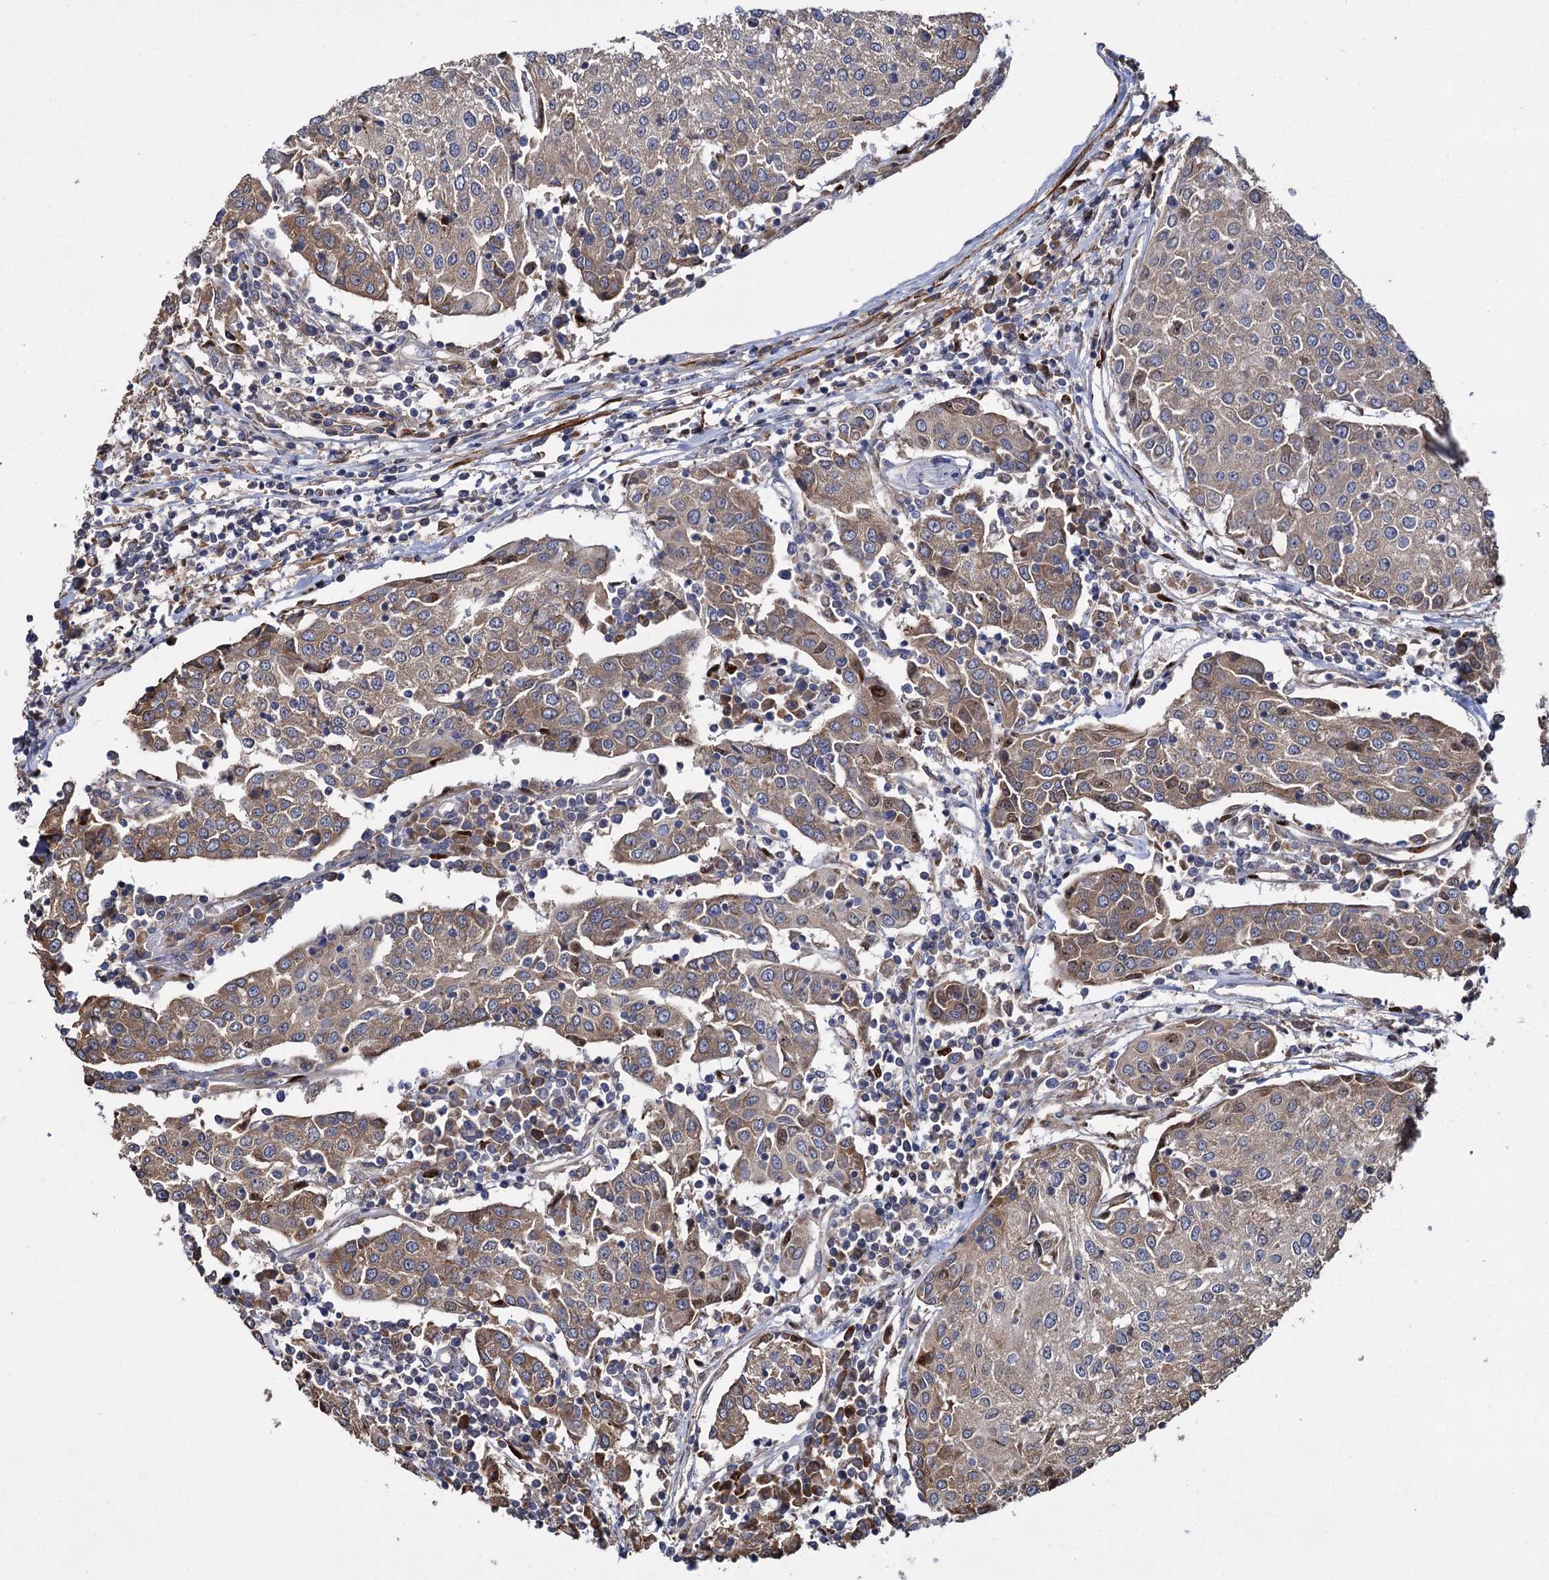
{"staining": {"intensity": "weak", "quantity": "25%-75%", "location": "cytoplasmic/membranous"}, "tissue": "urothelial cancer", "cell_type": "Tumor cells", "image_type": "cancer", "snomed": [{"axis": "morphology", "description": "Urothelial carcinoma, High grade"}, {"axis": "topography", "description": "Urinary bladder"}], "caption": "Weak cytoplasmic/membranous staining is seen in approximately 25%-75% of tumor cells in urothelial cancer.", "gene": "ISM2", "patient": {"sex": "female", "age": 85}}